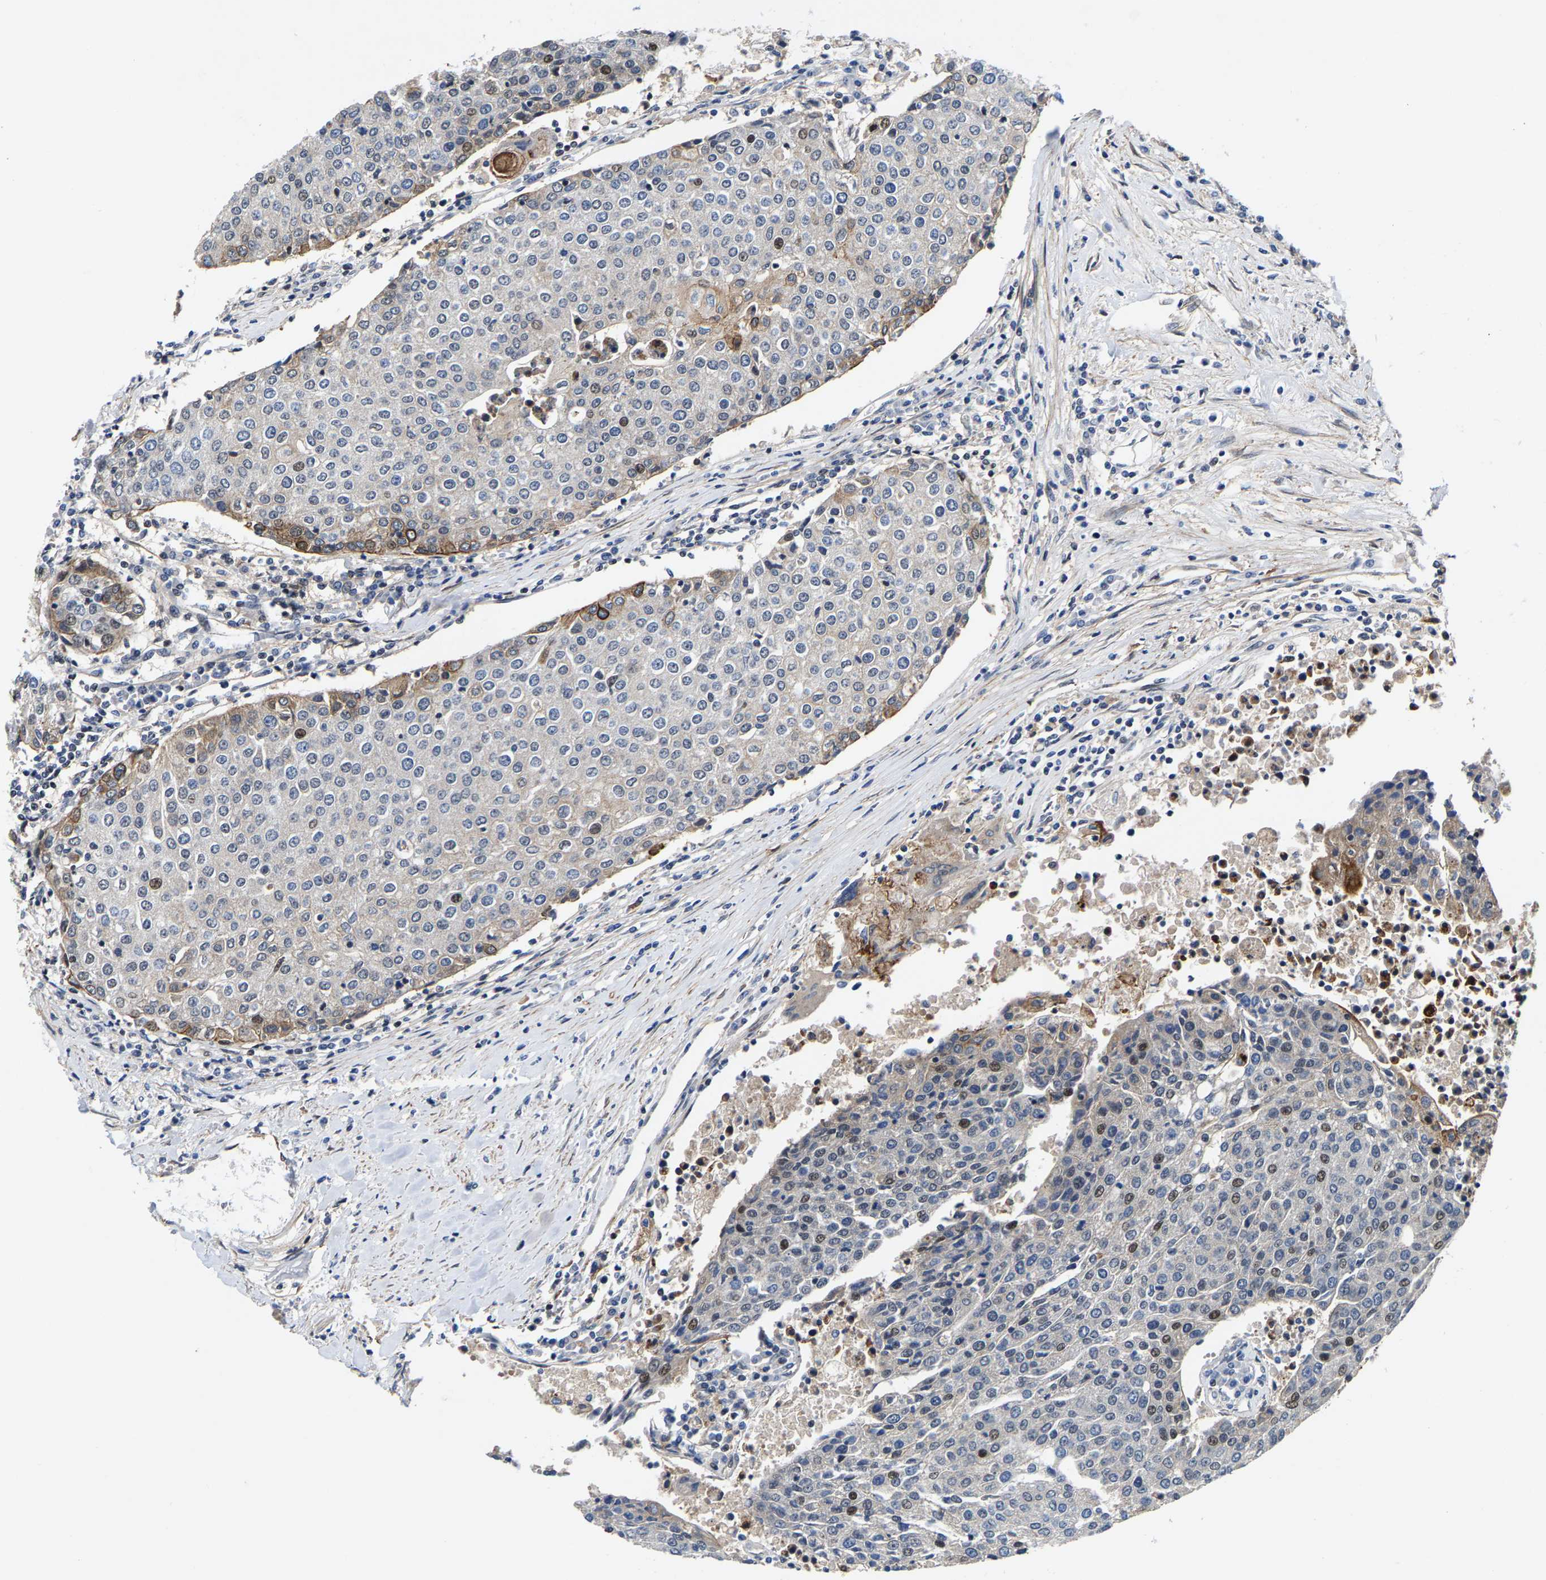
{"staining": {"intensity": "moderate", "quantity": "<25%", "location": "cytoplasmic/membranous,nuclear"}, "tissue": "urothelial cancer", "cell_type": "Tumor cells", "image_type": "cancer", "snomed": [{"axis": "morphology", "description": "Urothelial carcinoma, High grade"}, {"axis": "topography", "description": "Urinary bladder"}], "caption": "Immunohistochemical staining of human high-grade urothelial carcinoma exhibits moderate cytoplasmic/membranous and nuclear protein expression in approximately <25% of tumor cells.", "gene": "GTPBP10", "patient": {"sex": "female", "age": 85}}